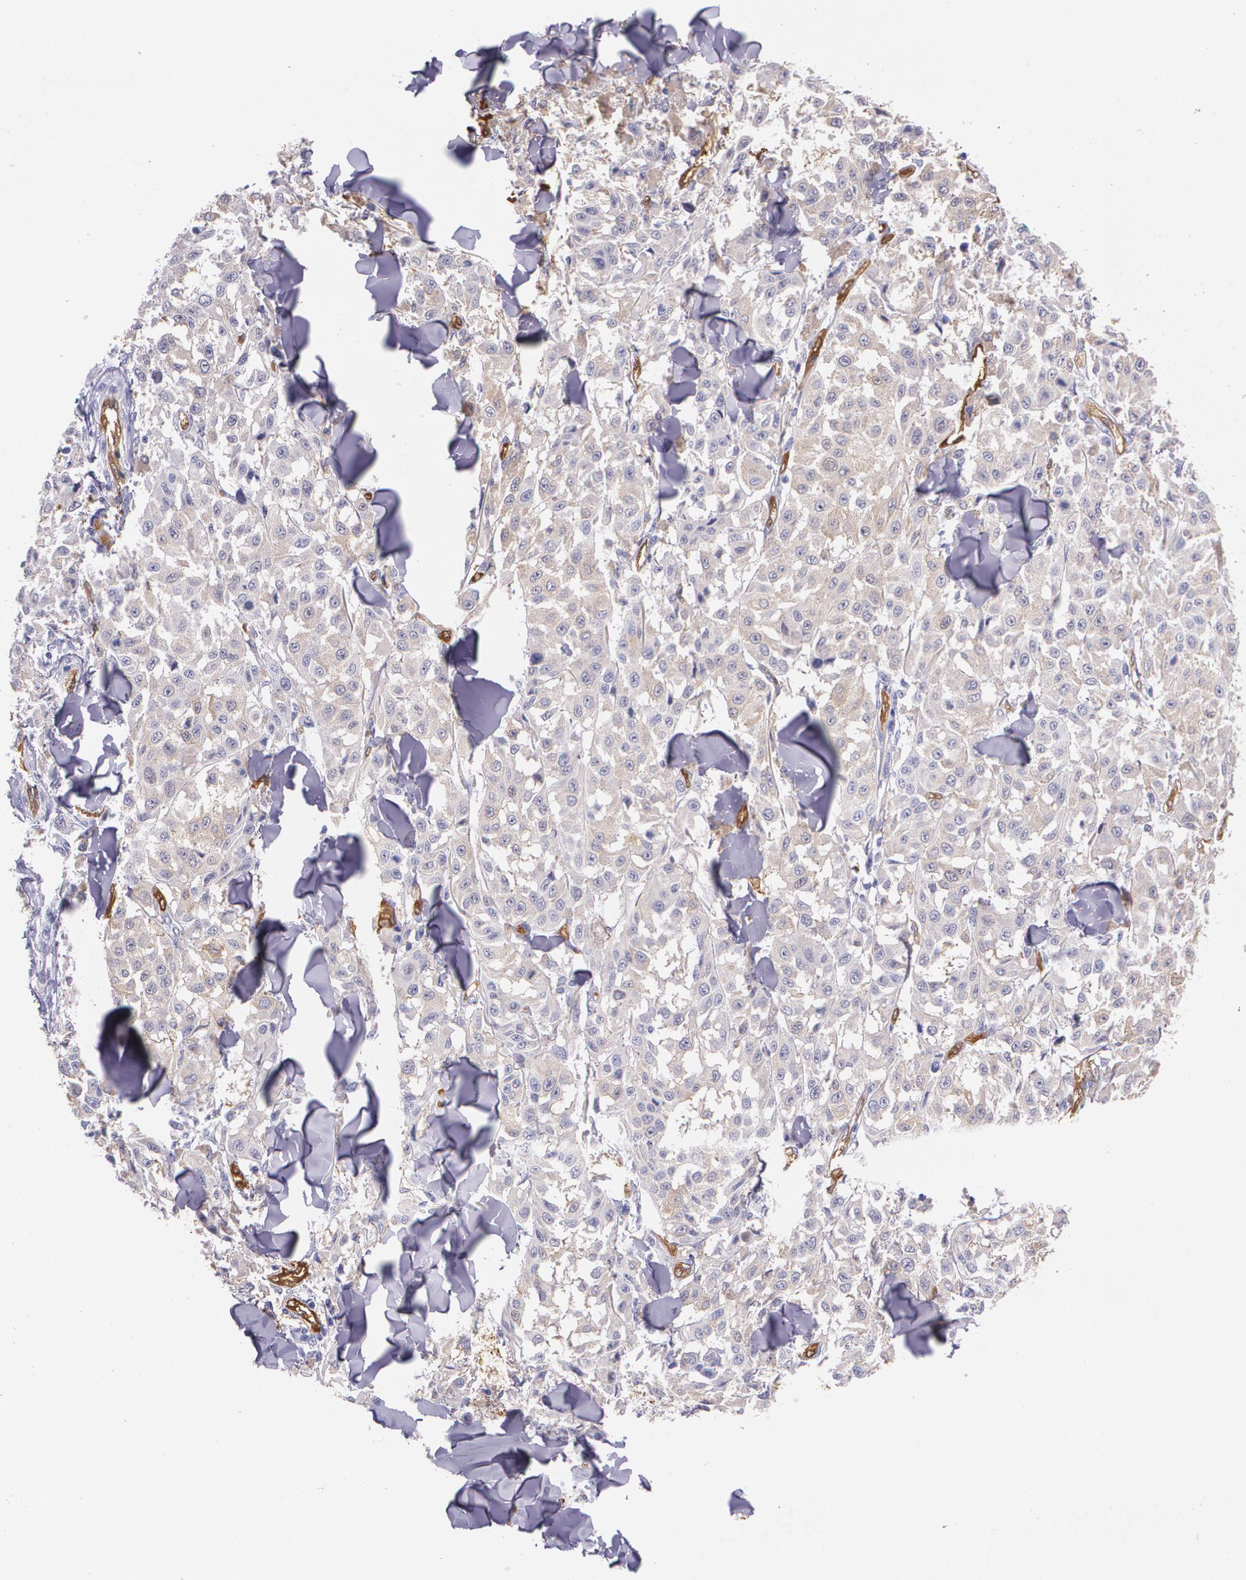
{"staining": {"intensity": "weak", "quantity": "25%-75%", "location": "cytoplasmic/membranous"}, "tissue": "melanoma", "cell_type": "Tumor cells", "image_type": "cancer", "snomed": [{"axis": "morphology", "description": "Malignant melanoma, NOS"}, {"axis": "topography", "description": "Skin"}], "caption": "Immunohistochemistry (IHC) photomicrograph of melanoma stained for a protein (brown), which reveals low levels of weak cytoplasmic/membranous positivity in about 25%-75% of tumor cells.", "gene": "MMP2", "patient": {"sex": "female", "age": 64}}